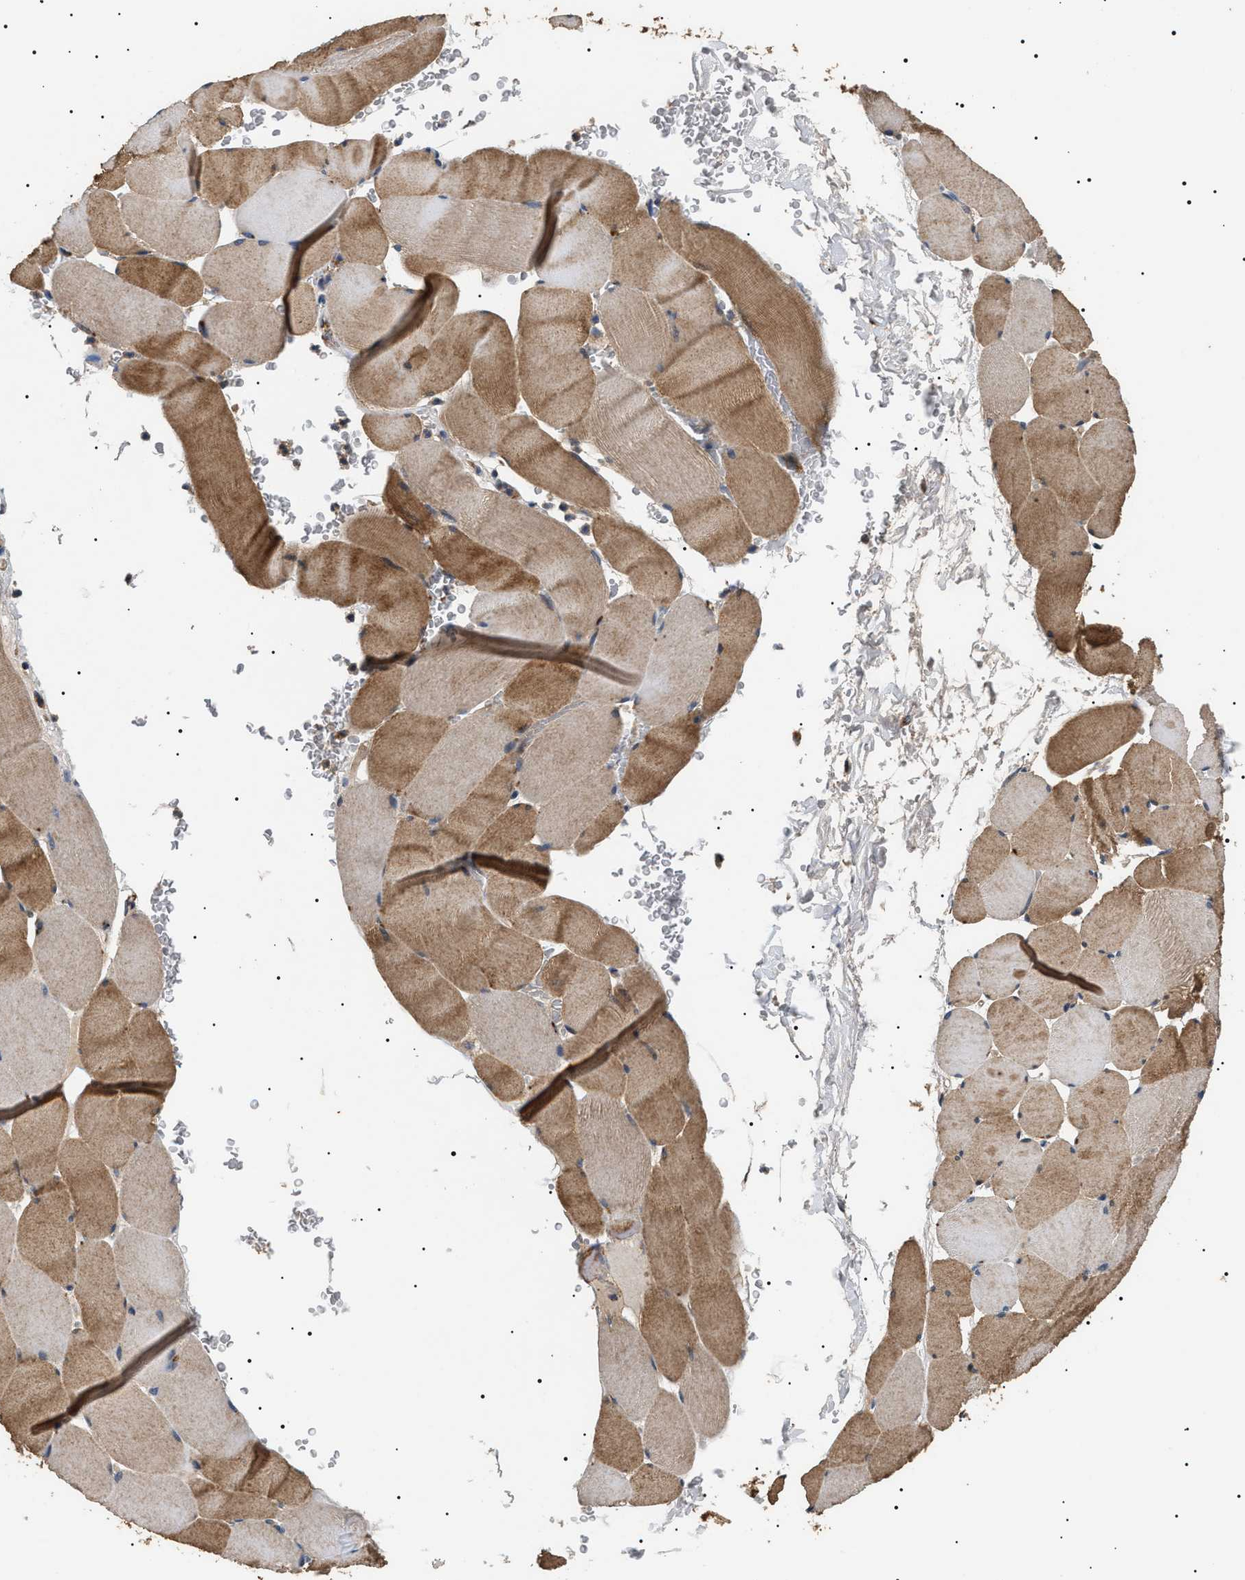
{"staining": {"intensity": "moderate", "quantity": ">75%", "location": "cytoplasmic/membranous"}, "tissue": "skeletal muscle", "cell_type": "Myocytes", "image_type": "normal", "snomed": [{"axis": "morphology", "description": "Normal tissue, NOS"}, {"axis": "topography", "description": "Skeletal muscle"}], "caption": "A brown stain highlights moderate cytoplasmic/membranous expression of a protein in myocytes of unremarkable skeletal muscle.", "gene": "OXSM", "patient": {"sex": "male", "age": 62}}